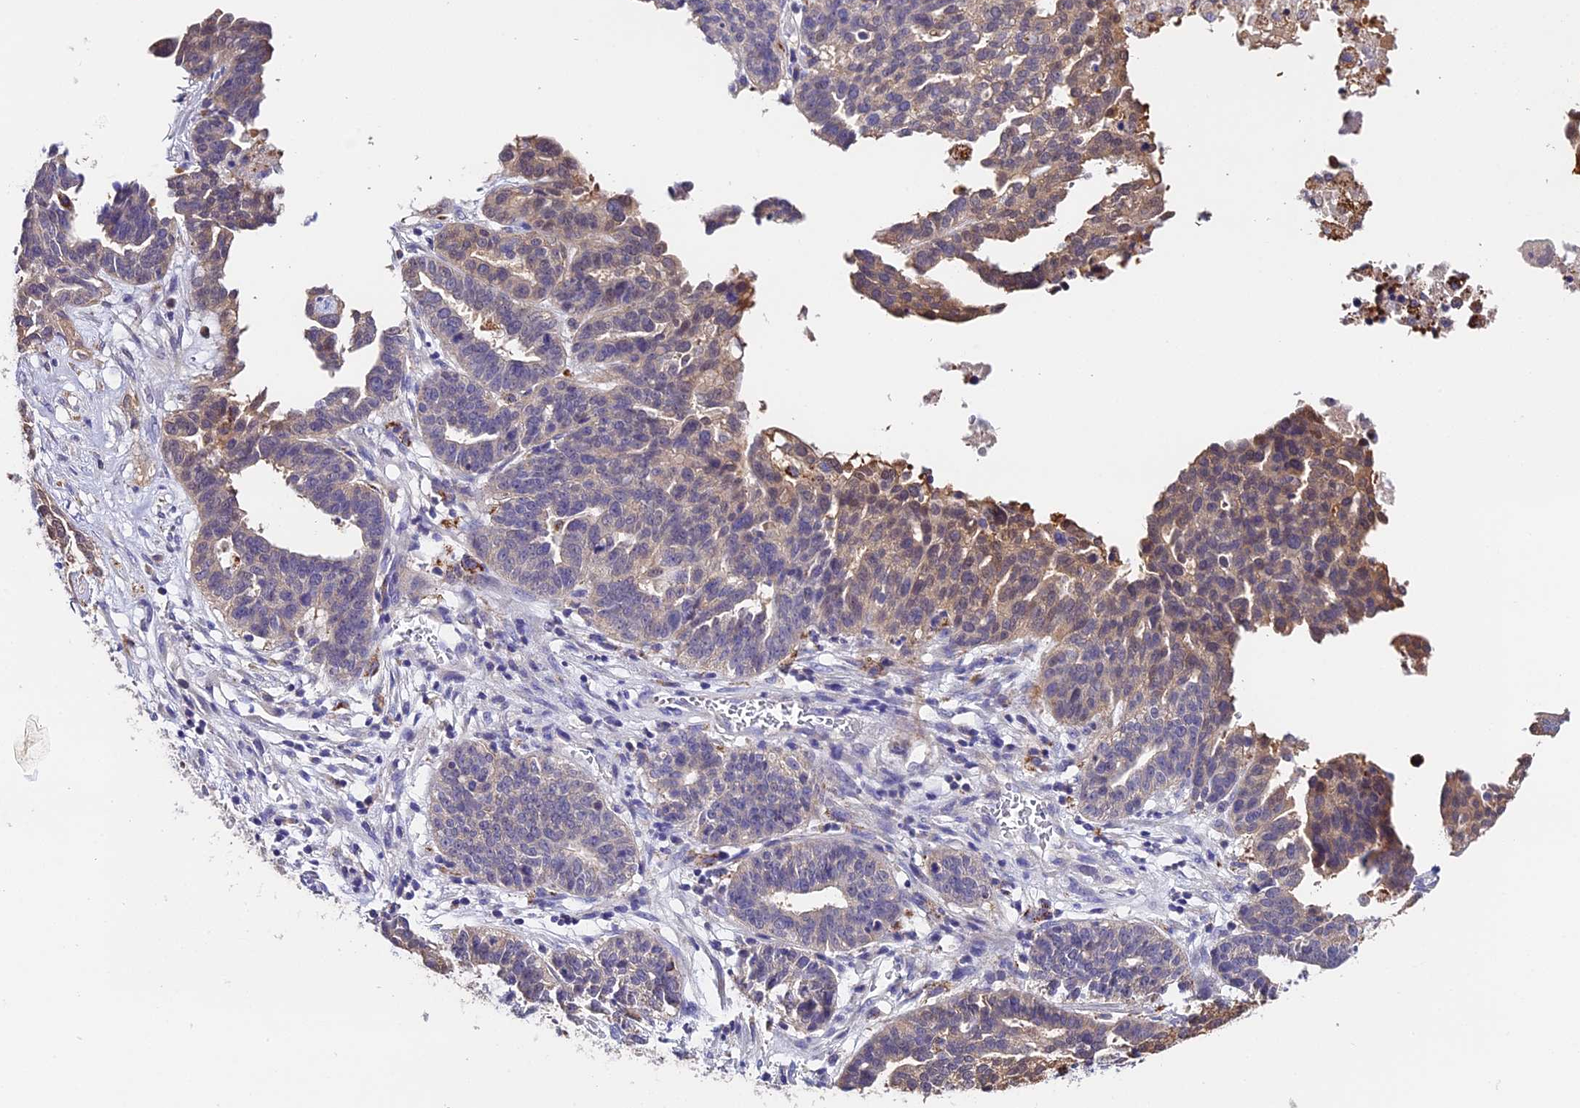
{"staining": {"intensity": "moderate", "quantity": "<25%", "location": "cytoplasmic/membranous"}, "tissue": "ovarian cancer", "cell_type": "Tumor cells", "image_type": "cancer", "snomed": [{"axis": "morphology", "description": "Cystadenocarcinoma, serous, NOS"}, {"axis": "topography", "description": "Ovary"}], "caption": "Immunohistochemical staining of human ovarian serous cystadenocarcinoma displays low levels of moderate cytoplasmic/membranous positivity in approximately <25% of tumor cells.", "gene": "LYPD6", "patient": {"sex": "female", "age": 59}}